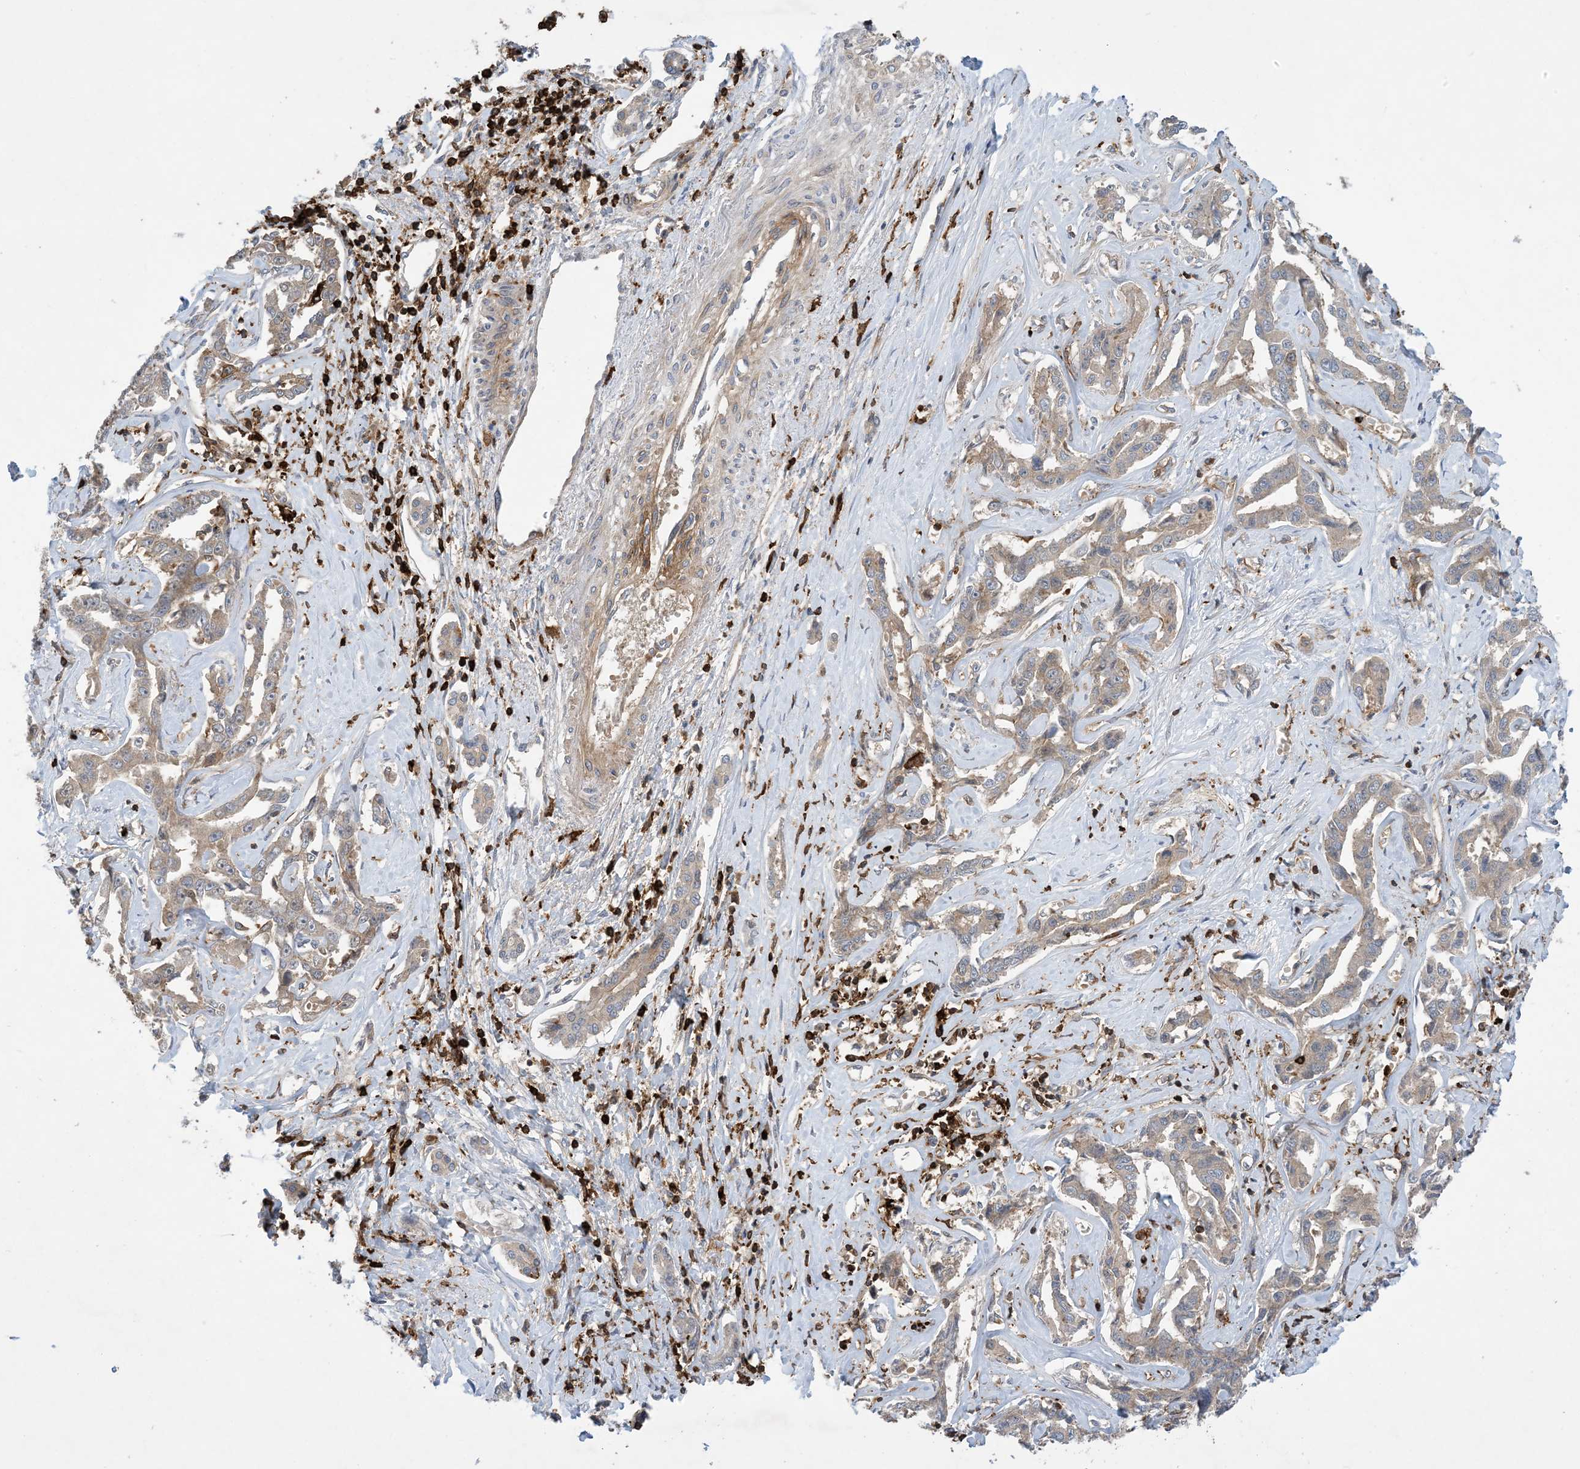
{"staining": {"intensity": "weak", "quantity": "<25%", "location": "cytoplasmic/membranous"}, "tissue": "liver cancer", "cell_type": "Tumor cells", "image_type": "cancer", "snomed": [{"axis": "morphology", "description": "Cholangiocarcinoma"}, {"axis": "topography", "description": "Liver"}], "caption": "An immunohistochemistry photomicrograph of liver cancer is shown. There is no staining in tumor cells of liver cancer. Nuclei are stained in blue.", "gene": "AK9", "patient": {"sex": "male", "age": 59}}